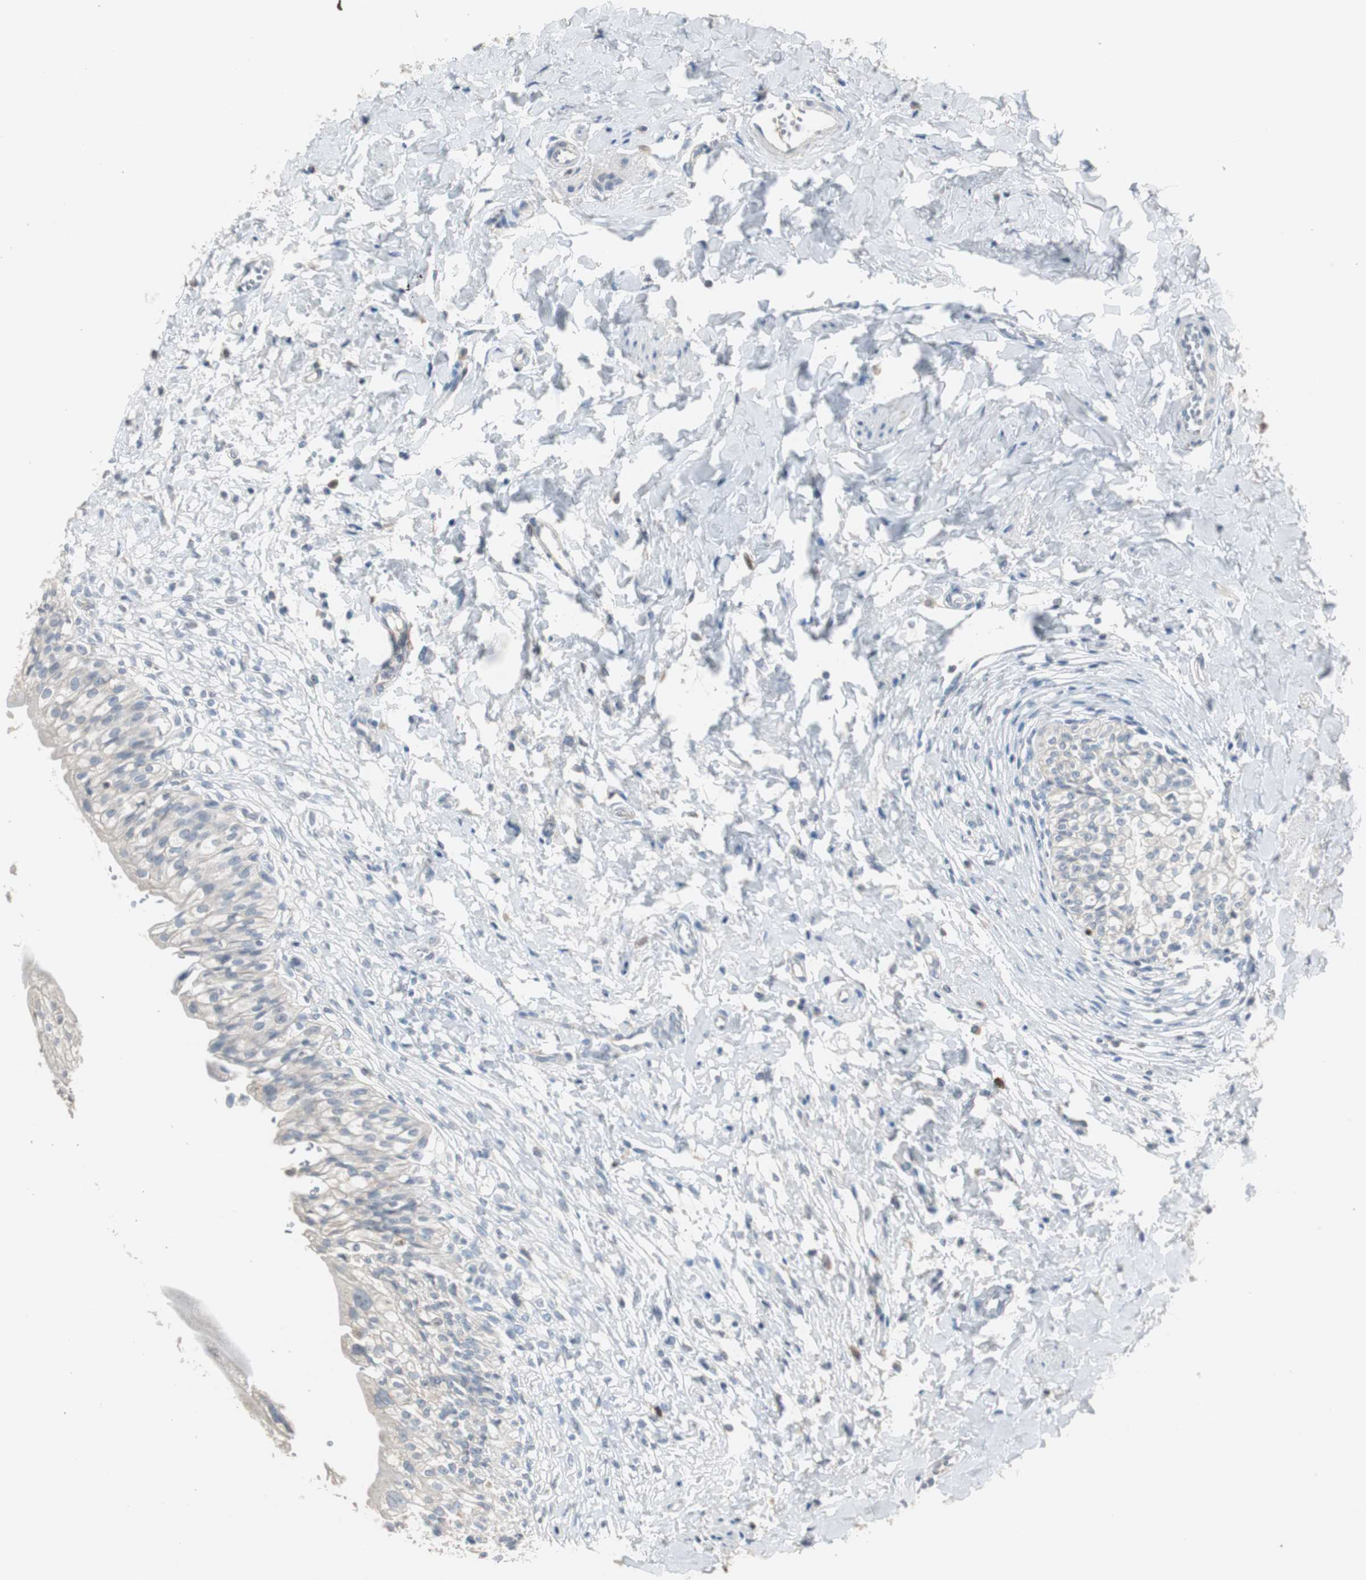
{"staining": {"intensity": "negative", "quantity": "none", "location": "none"}, "tissue": "urinary bladder", "cell_type": "Urothelial cells", "image_type": "normal", "snomed": [{"axis": "morphology", "description": "Normal tissue, NOS"}, {"axis": "morphology", "description": "Inflammation, NOS"}, {"axis": "topography", "description": "Urinary bladder"}], "caption": "High magnification brightfield microscopy of unremarkable urinary bladder stained with DAB (3,3'-diaminobenzidine) (brown) and counterstained with hematoxylin (blue): urothelial cells show no significant positivity. (Brightfield microscopy of DAB (3,3'-diaminobenzidine) immunohistochemistry (IHC) at high magnification).", "gene": "TK1", "patient": {"sex": "female", "age": 80}}